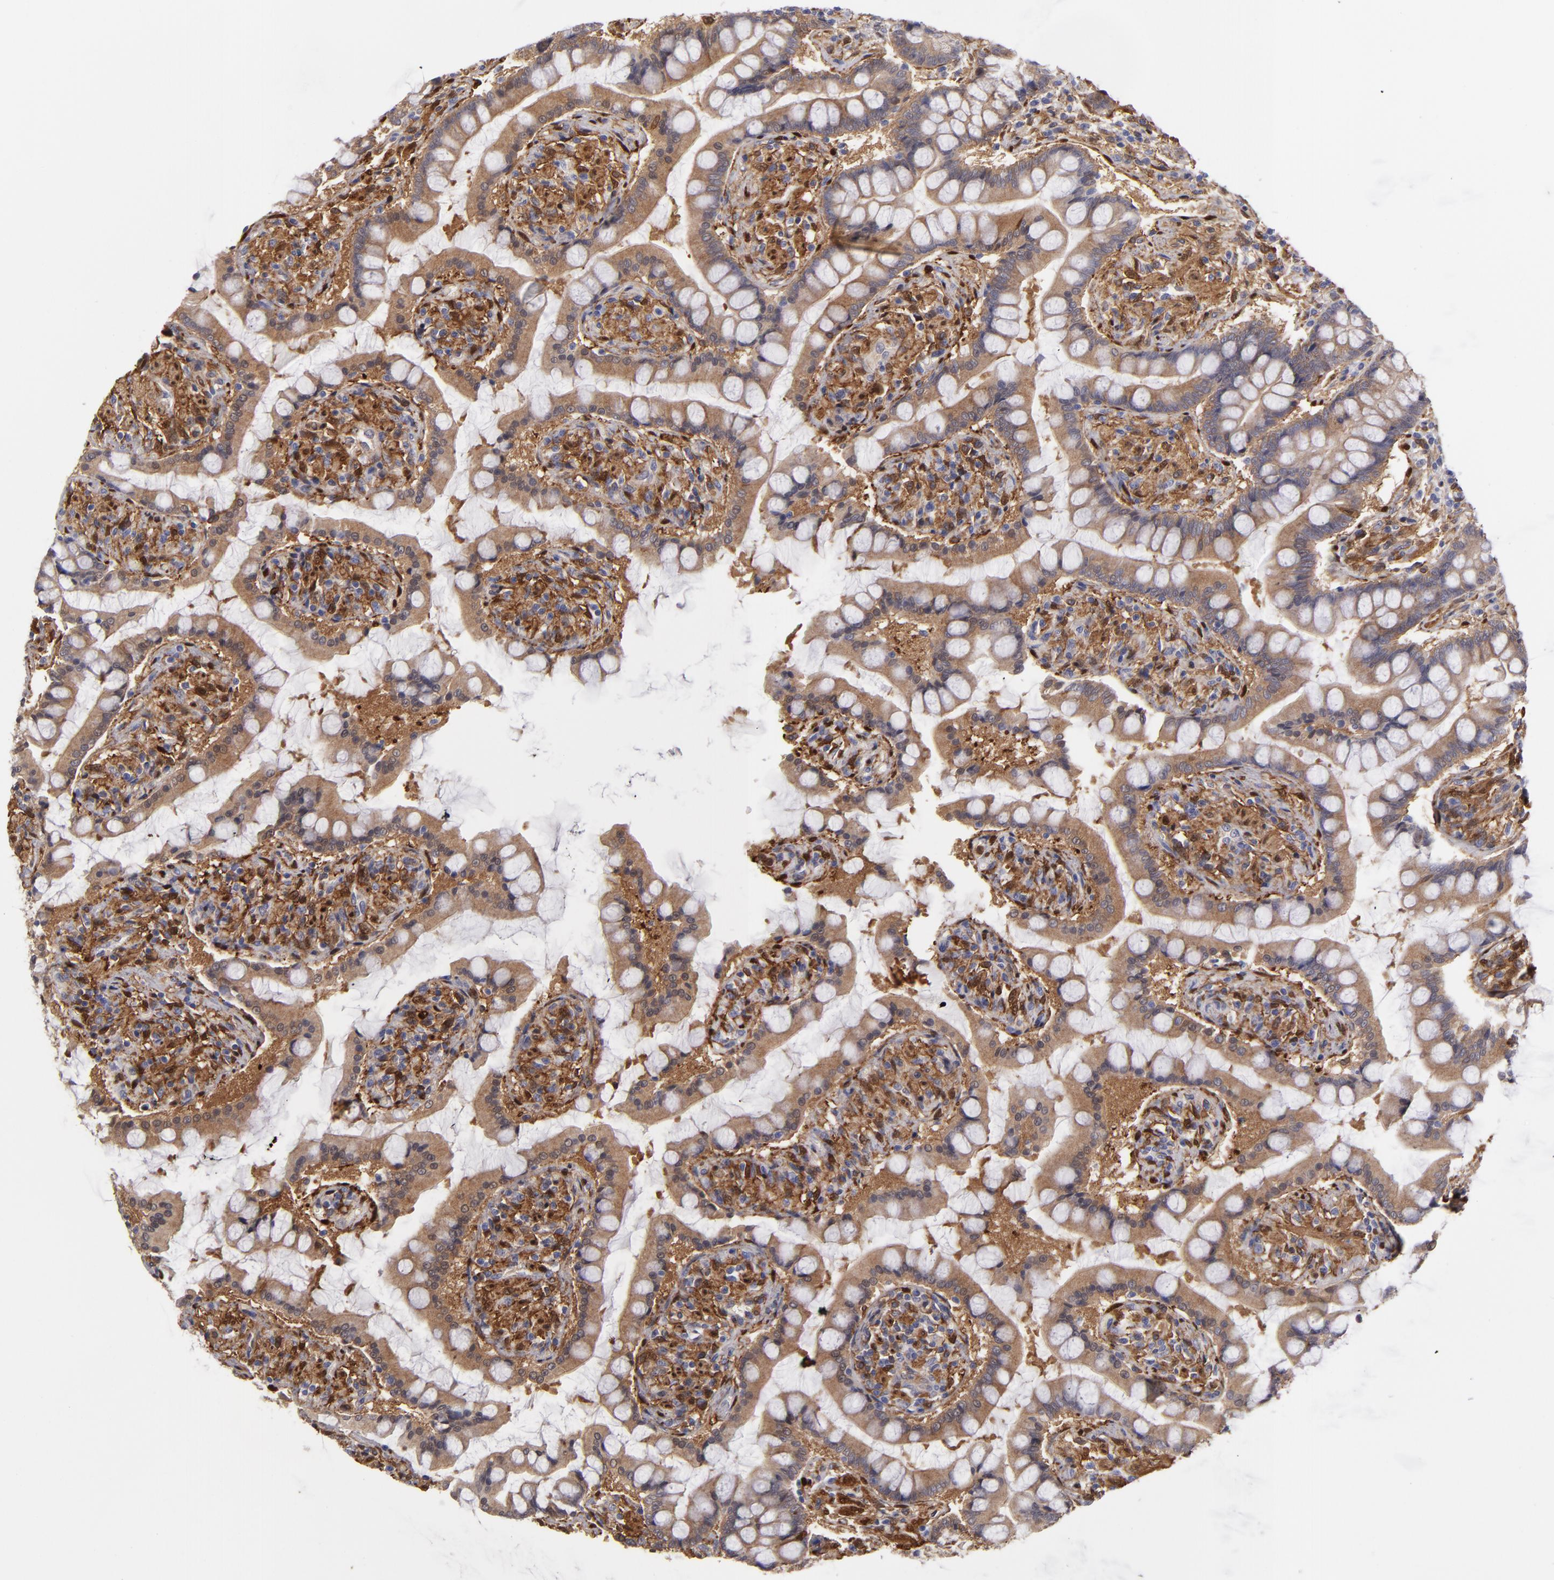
{"staining": {"intensity": "moderate", "quantity": ">75%", "location": "cytoplasmic/membranous"}, "tissue": "small intestine", "cell_type": "Glandular cells", "image_type": "normal", "snomed": [{"axis": "morphology", "description": "Normal tissue, NOS"}, {"axis": "topography", "description": "Small intestine"}], "caption": "A brown stain labels moderate cytoplasmic/membranous positivity of a protein in glandular cells of unremarkable small intestine.", "gene": "VCL", "patient": {"sex": "male", "age": 41}}